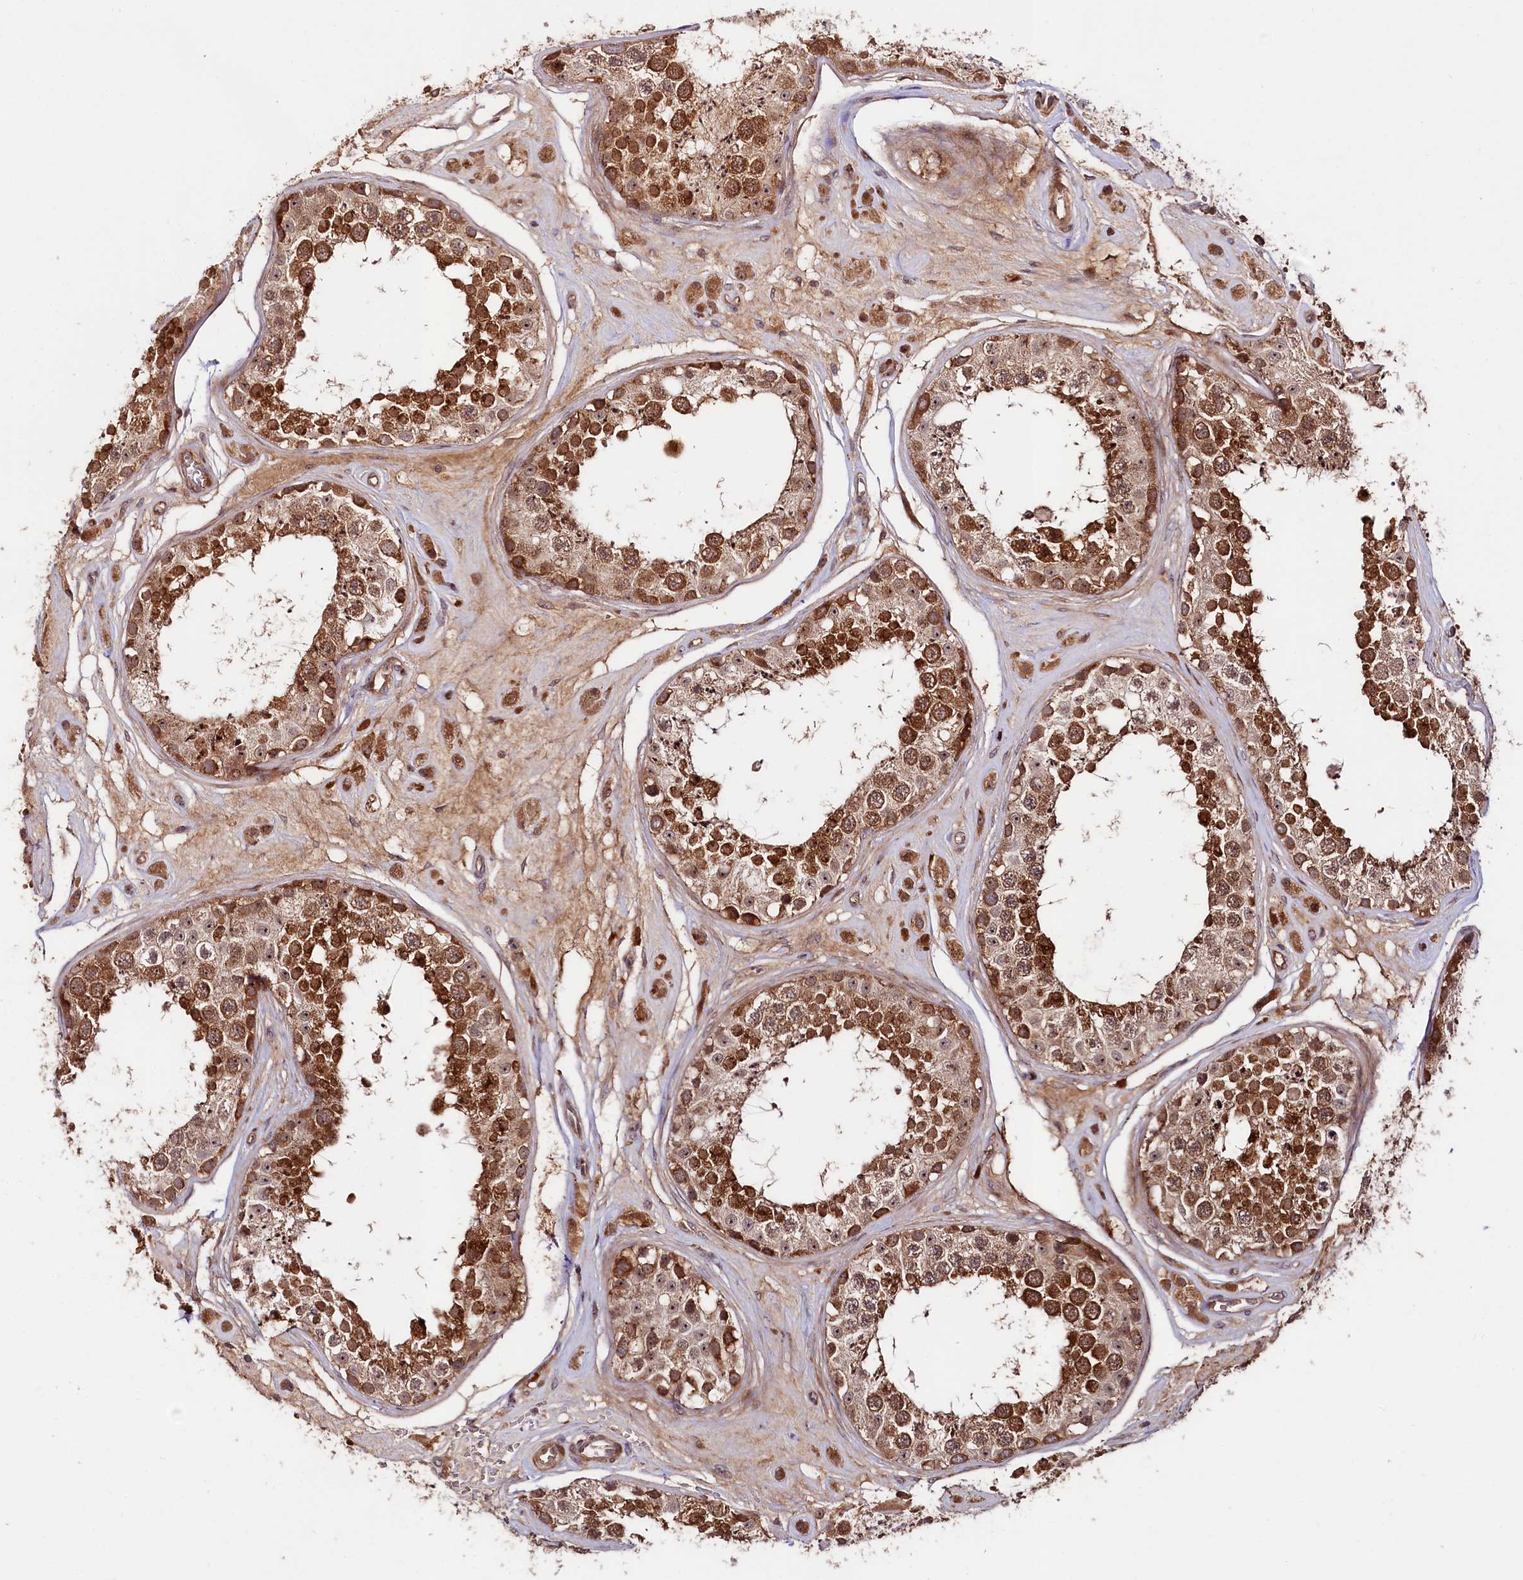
{"staining": {"intensity": "strong", "quantity": ">75%", "location": "cytoplasmic/membranous,nuclear"}, "tissue": "testis", "cell_type": "Cells in seminiferous ducts", "image_type": "normal", "snomed": [{"axis": "morphology", "description": "Normal tissue, NOS"}, {"axis": "topography", "description": "Testis"}], "caption": "The photomicrograph exhibits a brown stain indicating the presence of a protein in the cytoplasmic/membranous,nuclear of cells in seminiferous ducts in testis.", "gene": "NEDD1", "patient": {"sex": "male", "age": 25}}